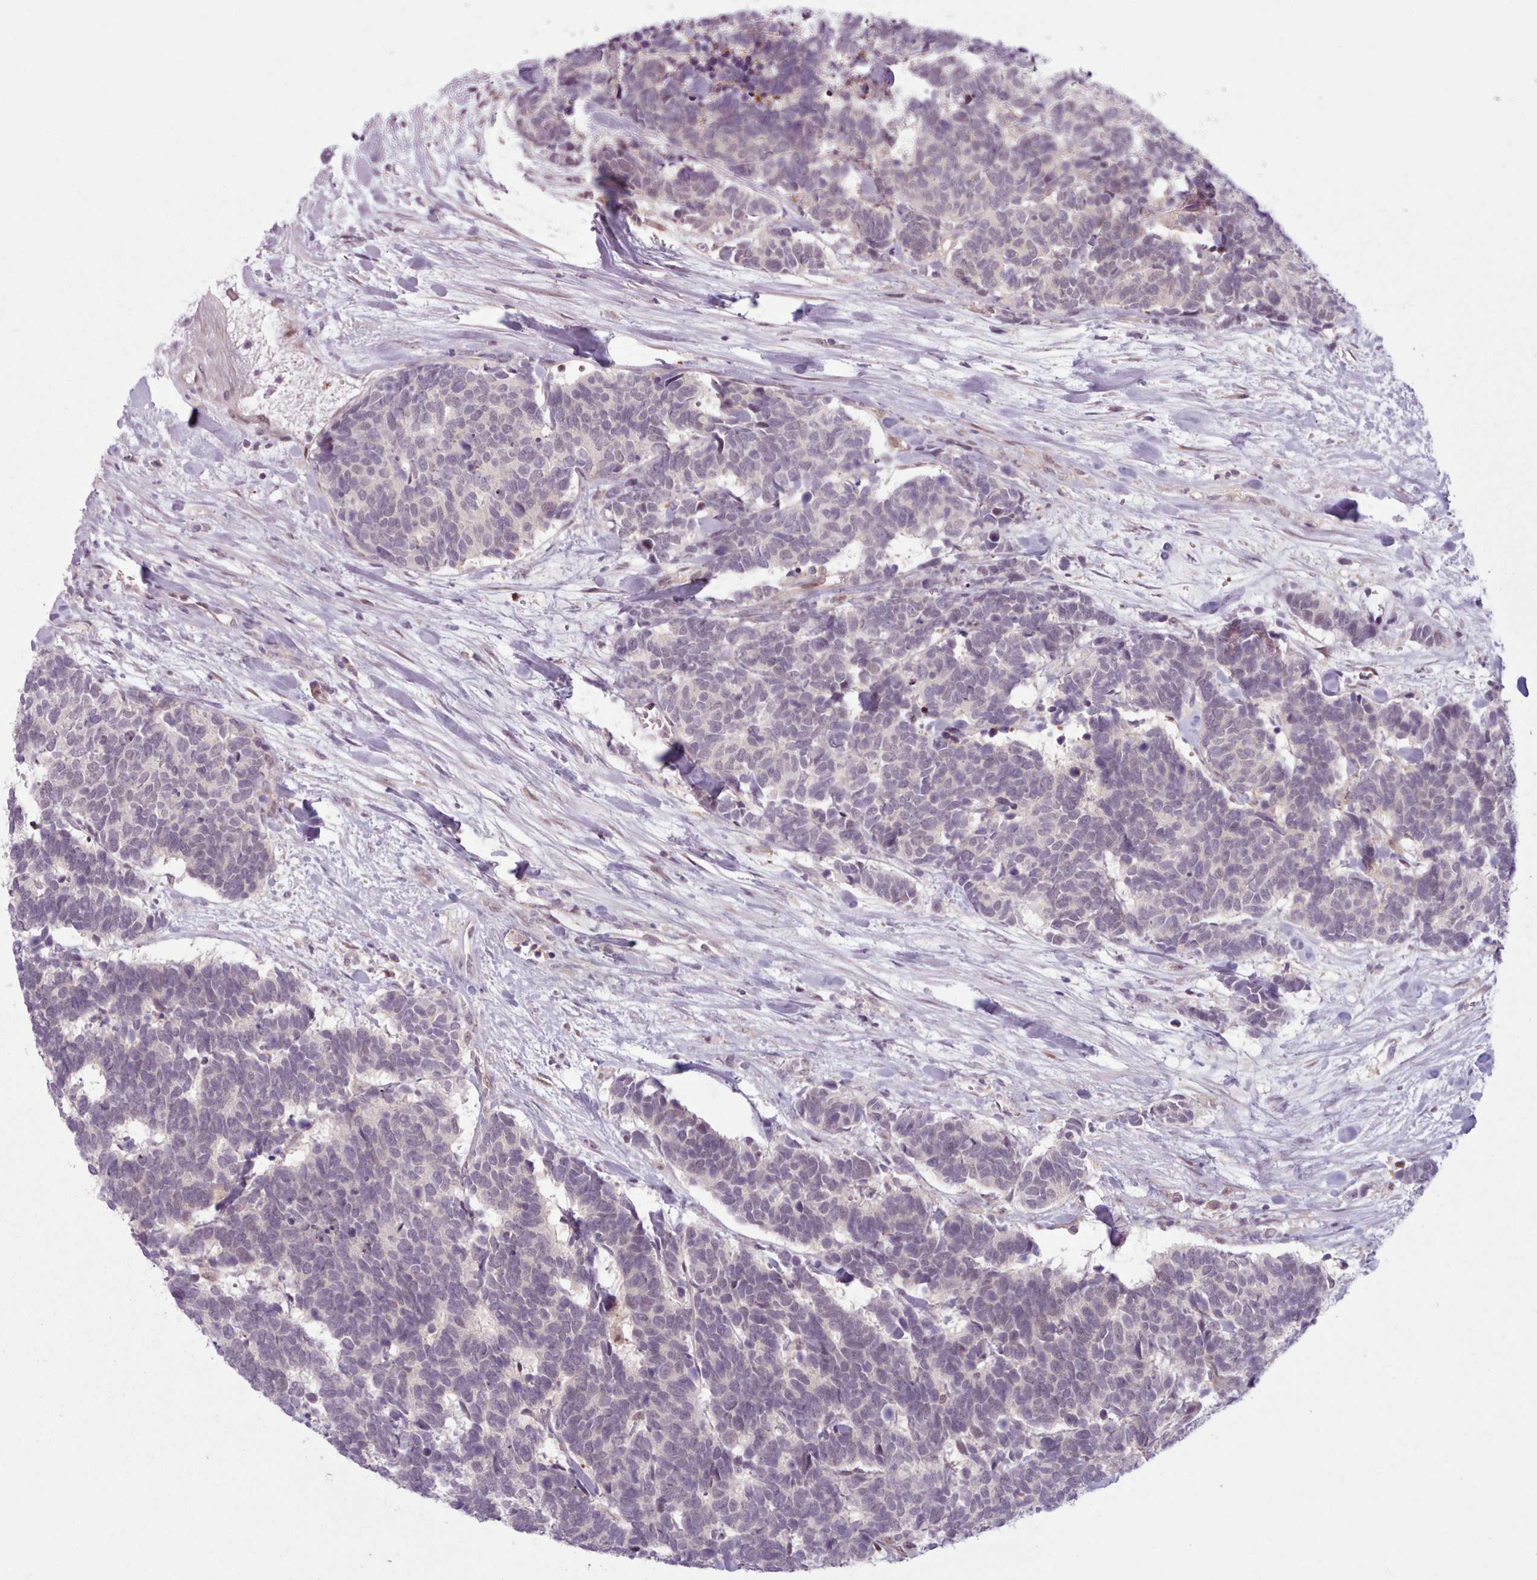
{"staining": {"intensity": "negative", "quantity": "none", "location": "none"}, "tissue": "carcinoid", "cell_type": "Tumor cells", "image_type": "cancer", "snomed": [{"axis": "morphology", "description": "Carcinoma, NOS"}, {"axis": "morphology", "description": "Carcinoid, malignant, NOS"}, {"axis": "topography", "description": "Urinary bladder"}], "caption": "Immunohistochemistry (IHC) of malignant carcinoid displays no positivity in tumor cells.", "gene": "KBTBD7", "patient": {"sex": "male", "age": 57}}